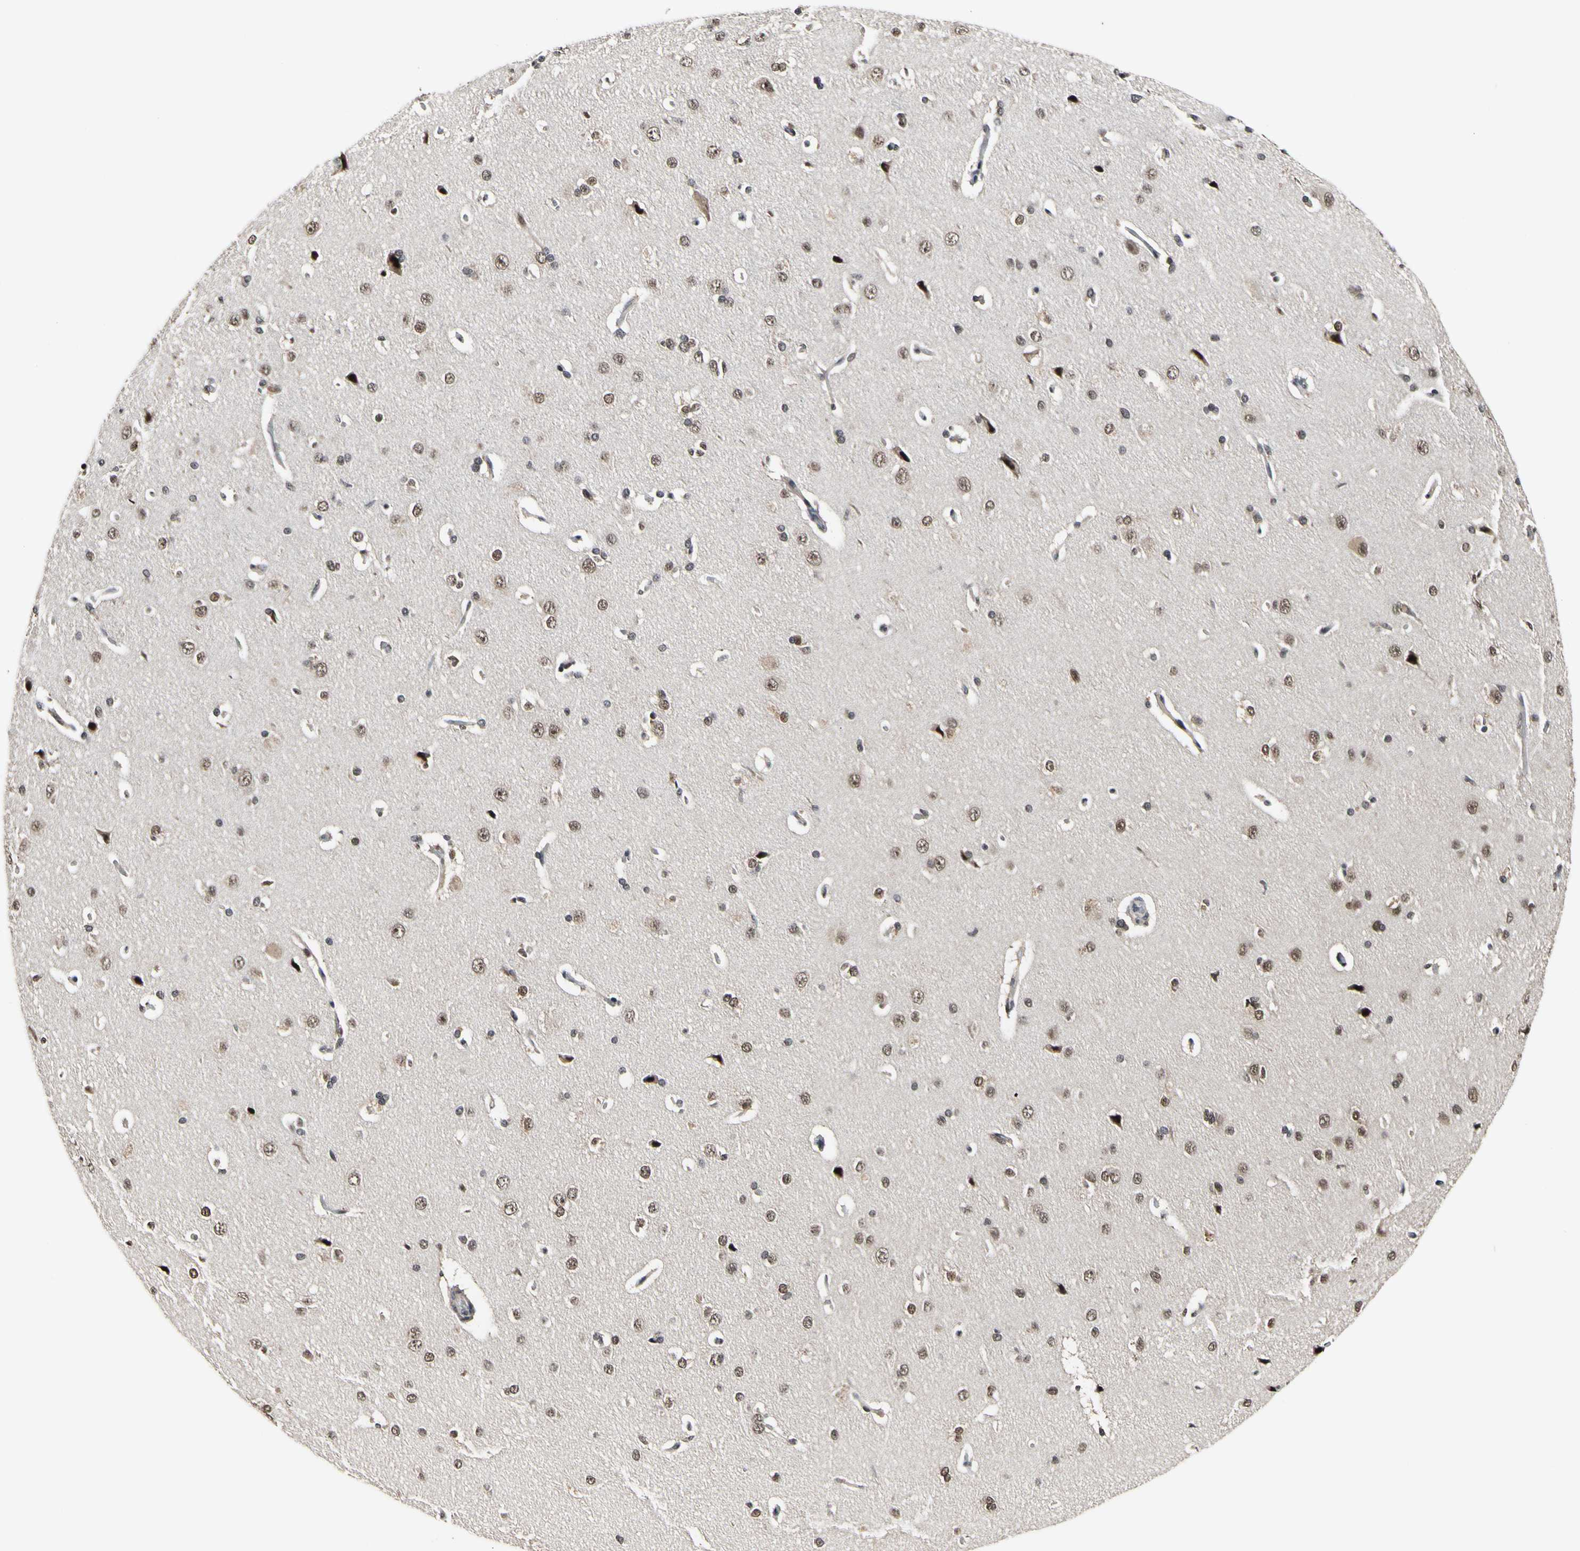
{"staining": {"intensity": "moderate", "quantity": "<25%", "location": "nuclear"}, "tissue": "cerebral cortex", "cell_type": "Endothelial cells", "image_type": "normal", "snomed": [{"axis": "morphology", "description": "Normal tissue, NOS"}, {"axis": "topography", "description": "Cerebral cortex"}], "caption": "This image demonstrates unremarkable cerebral cortex stained with immunohistochemistry (IHC) to label a protein in brown. The nuclear of endothelial cells show moderate positivity for the protein. Nuclei are counter-stained blue.", "gene": "PSMD10", "patient": {"sex": "male", "age": 62}}